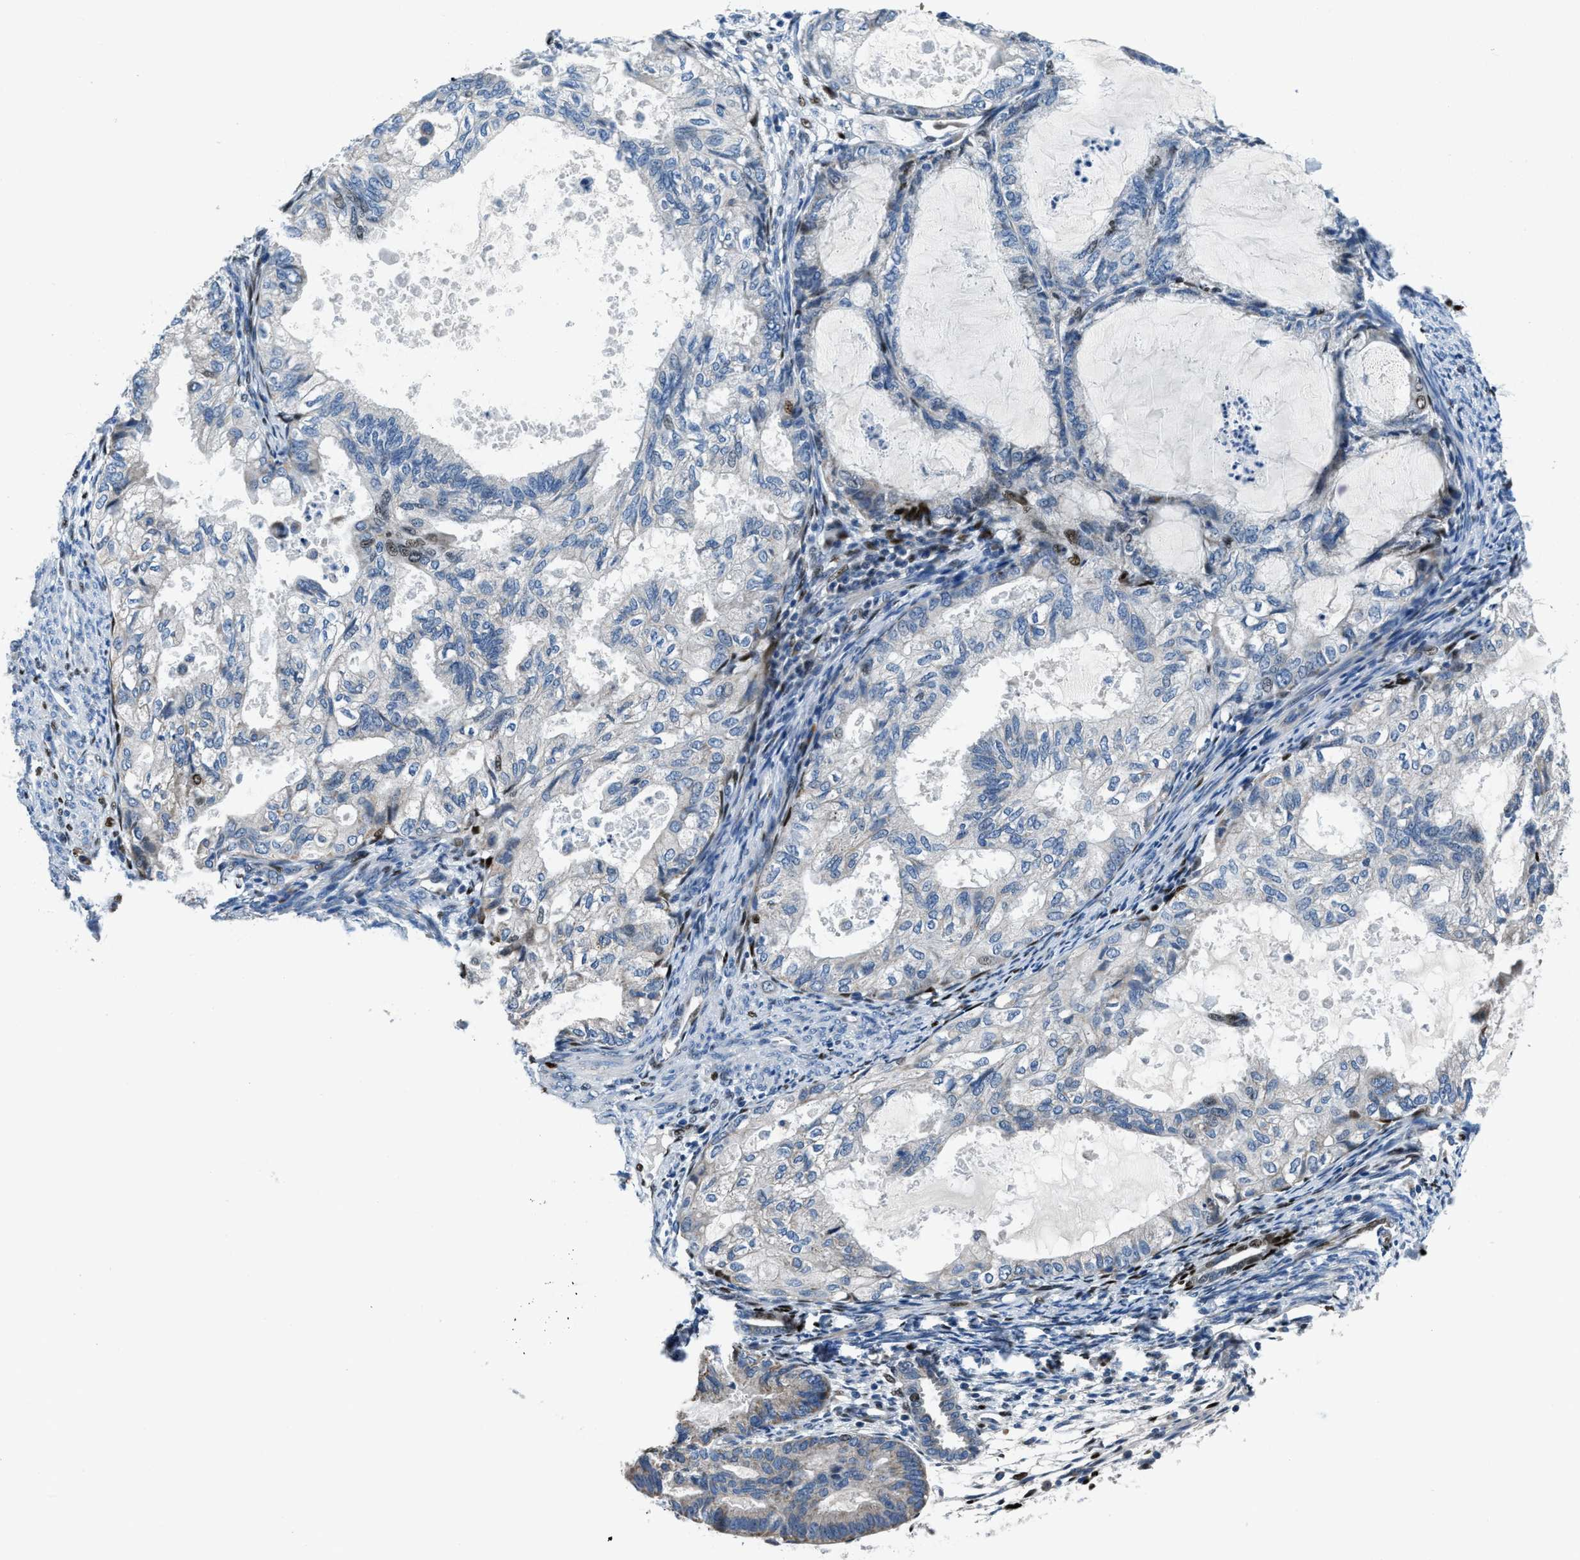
{"staining": {"intensity": "negative", "quantity": "none", "location": "none"}, "tissue": "cervical cancer", "cell_type": "Tumor cells", "image_type": "cancer", "snomed": [{"axis": "morphology", "description": "Normal tissue, NOS"}, {"axis": "morphology", "description": "Adenocarcinoma, NOS"}, {"axis": "topography", "description": "Cervix"}, {"axis": "topography", "description": "Endometrium"}], "caption": "Cervical adenocarcinoma was stained to show a protein in brown. There is no significant expression in tumor cells. (DAB immunohistochemistry (IHC) visualized using brightfield microscopy, high magnification).", "gene": "EGR1", "patient": {"sex": "female", "age": 86}}